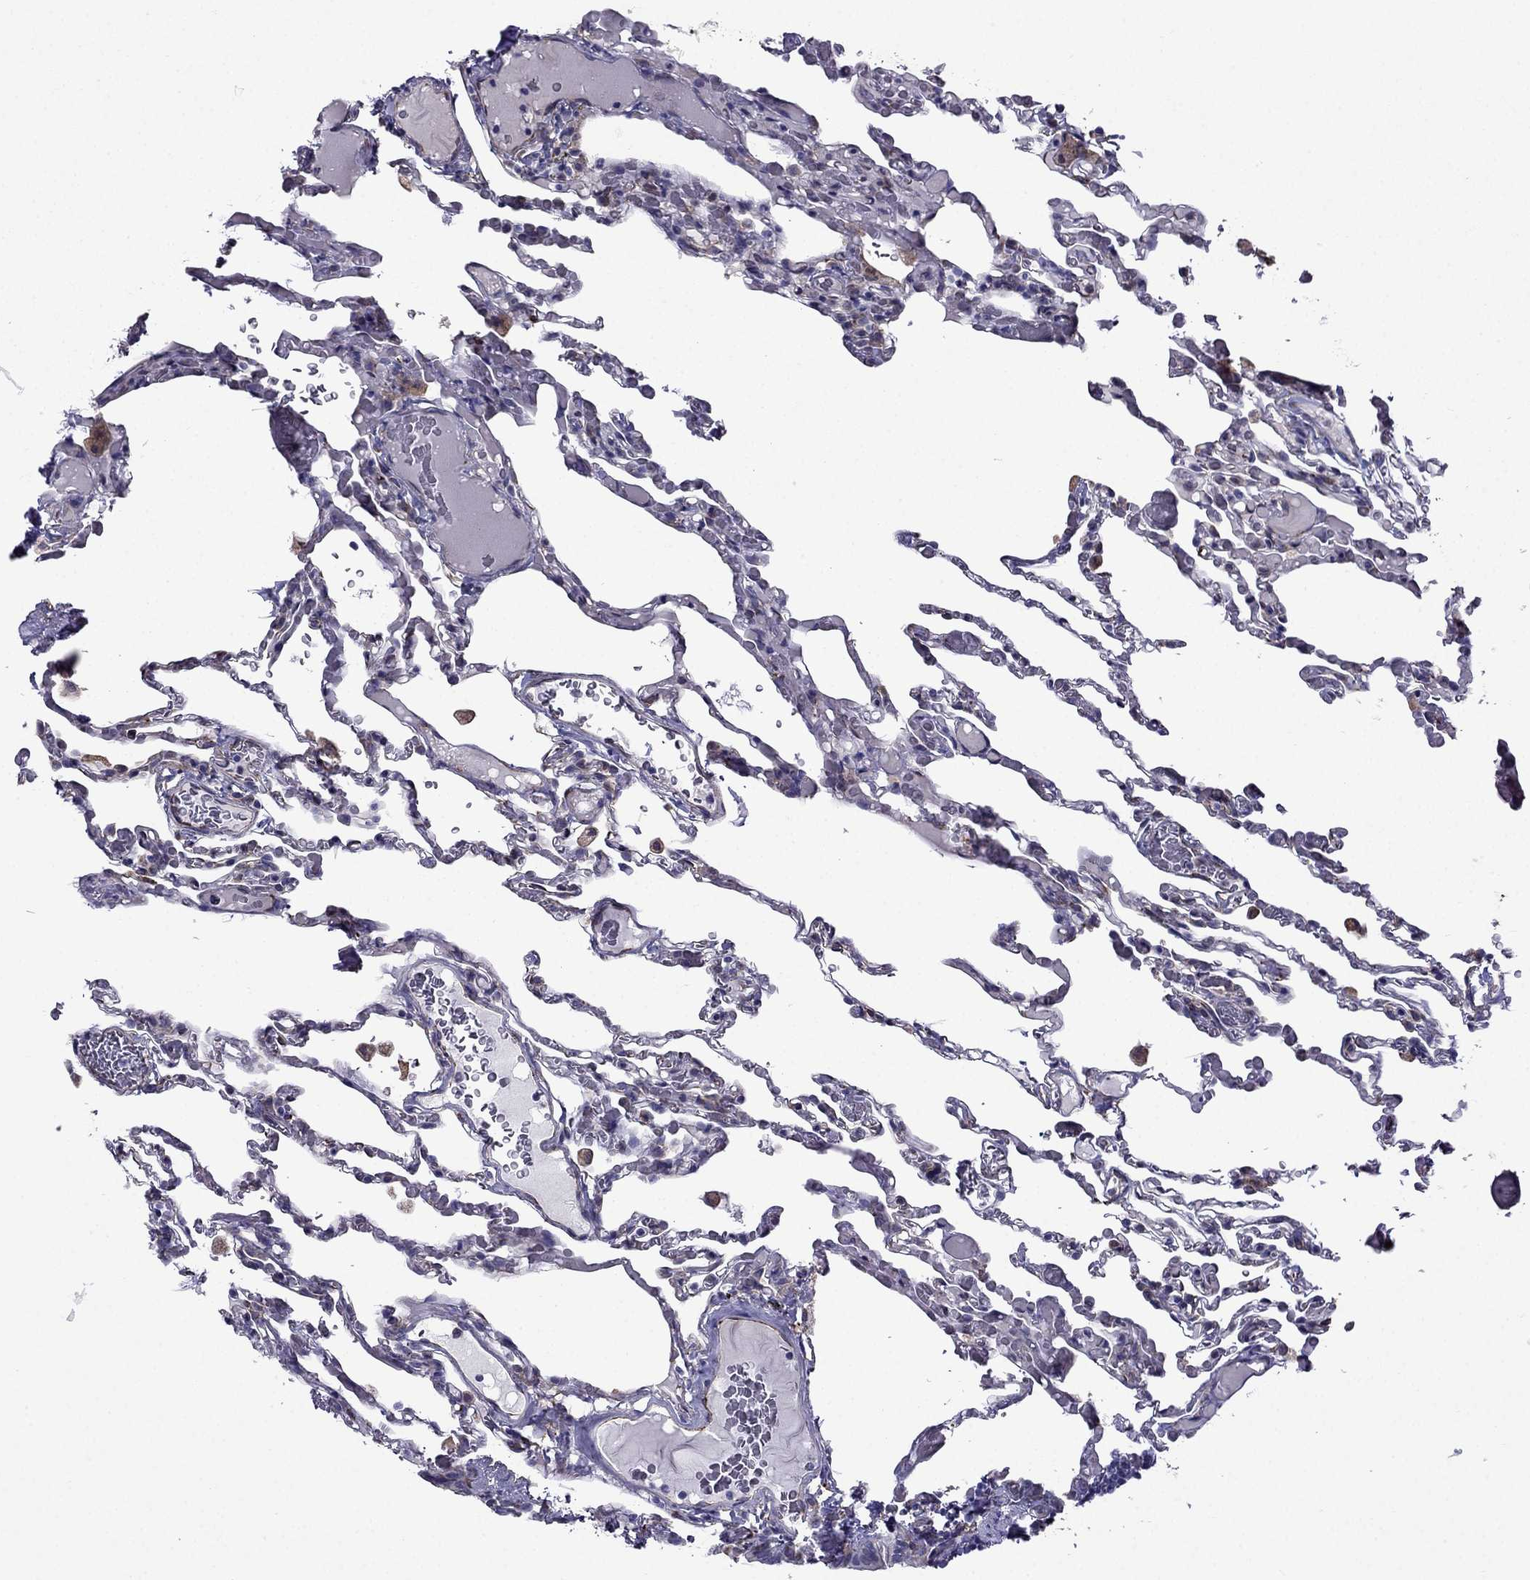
{"staining": {"intensity": "negative", "quantity": "none", "location": "none"}, "tissue": "lung", "cell_type": "Alveolar cells", "image_type": "normal", "snomed": [{"axis": "morphology", "description": "Normal tissue, NOS"}, {"axis": "topography", "description": "Lung"}], "caption": "Immunohistochemistry (IHC) image of normal lung: human lung stained with DAB demonstrates no significant protein staining in alveolar cells.", "gene": "IKBIP", "patient": {"sex": "female", "age": 43}}